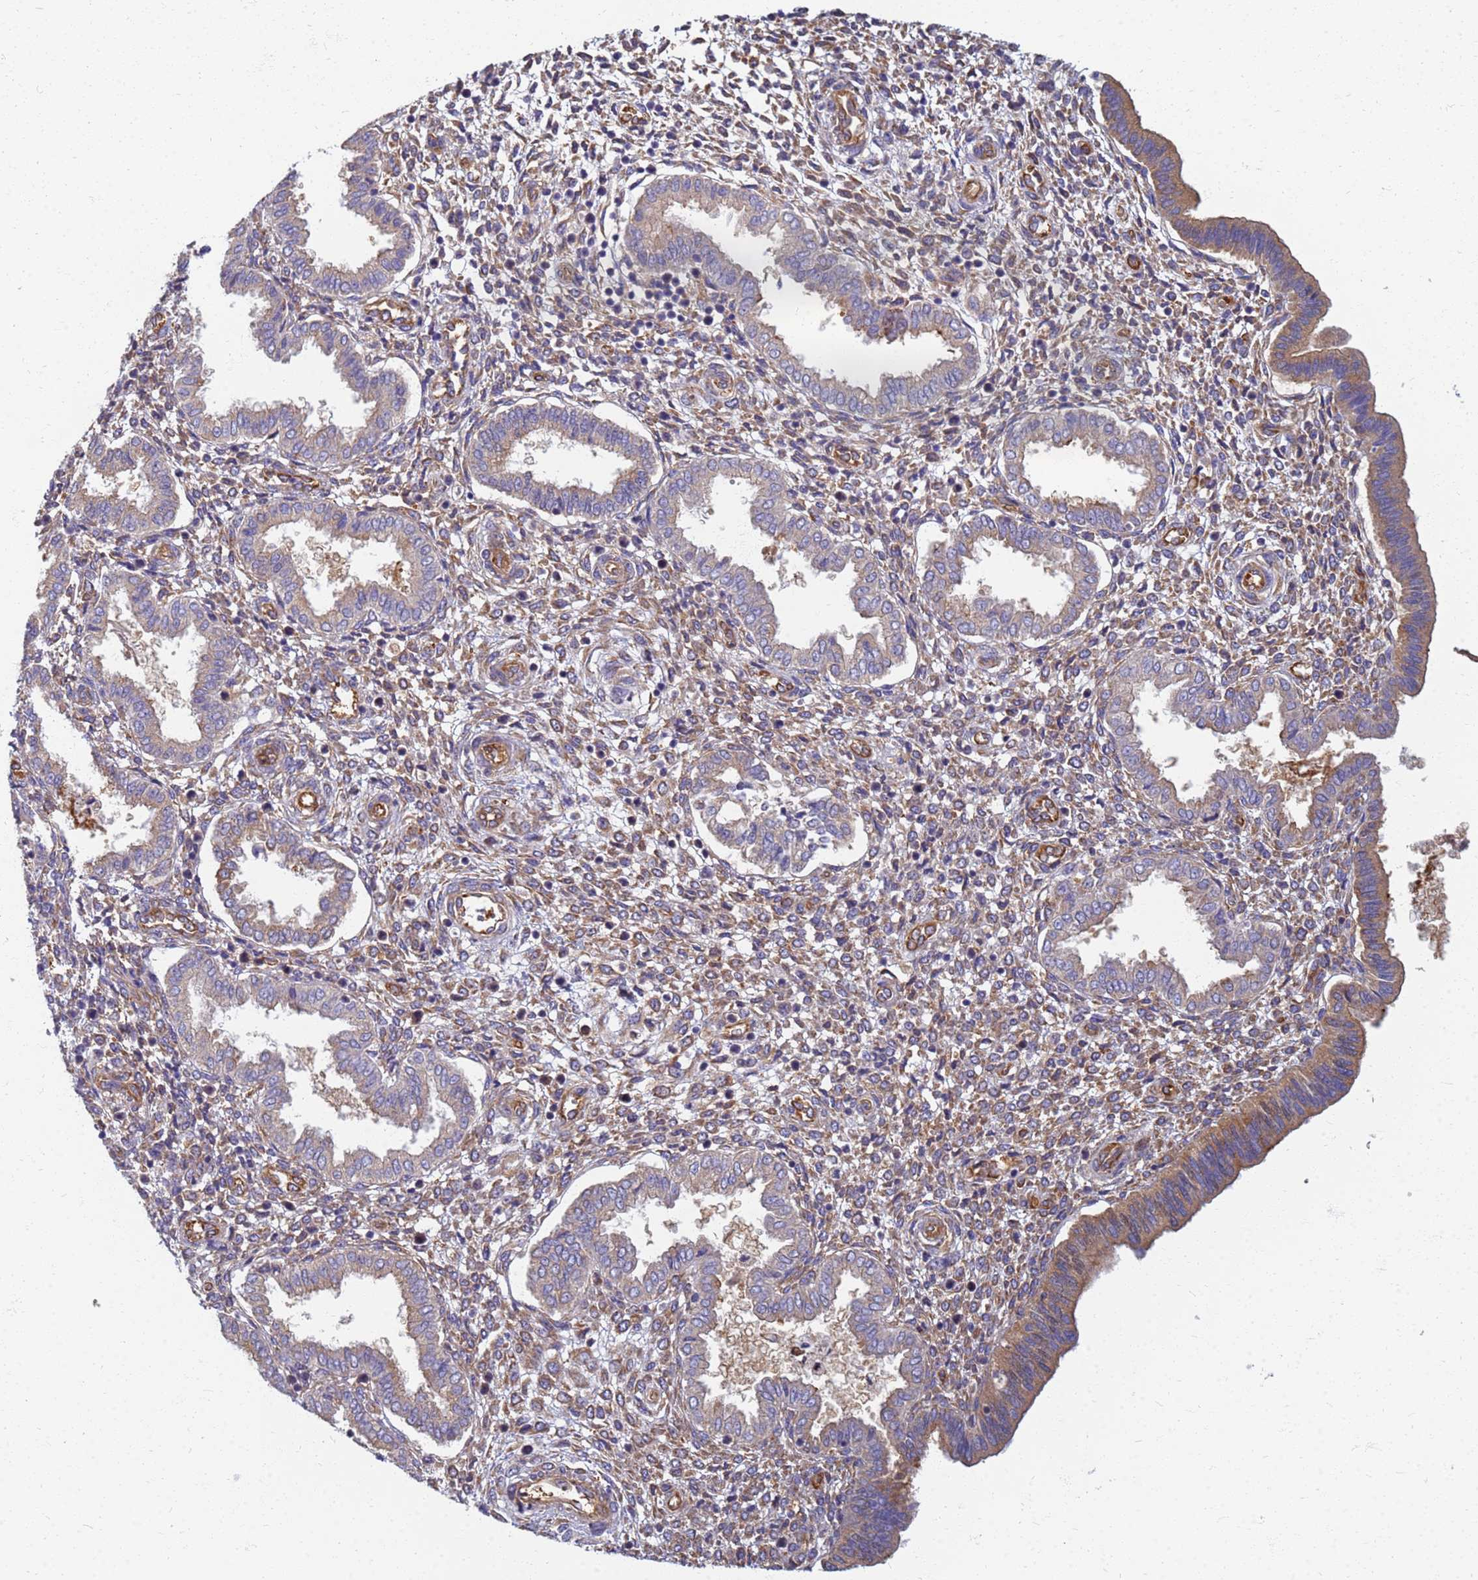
{"staining": {"intensity": "moderate", "quantity": "<25%", "location": "cytoplasmic/membranous"}, "tissue": "endometrium", "cell_type": "Cells in endometrial stroma", "image_type": "normal", "snomed": [{"axis": "morphology", "description": "Normal tissue, NOS"}, {"axis": "topography", "description": "Endometrium"}], "caption": "Immunohistochemical staining of benign endometrium demonstrates moderate cytoplasmic/membranous protein staining in about <25% of cells in endometrial stroma.", "gene": "EEA1", "patient": {"sex": "female", "age": 24}}